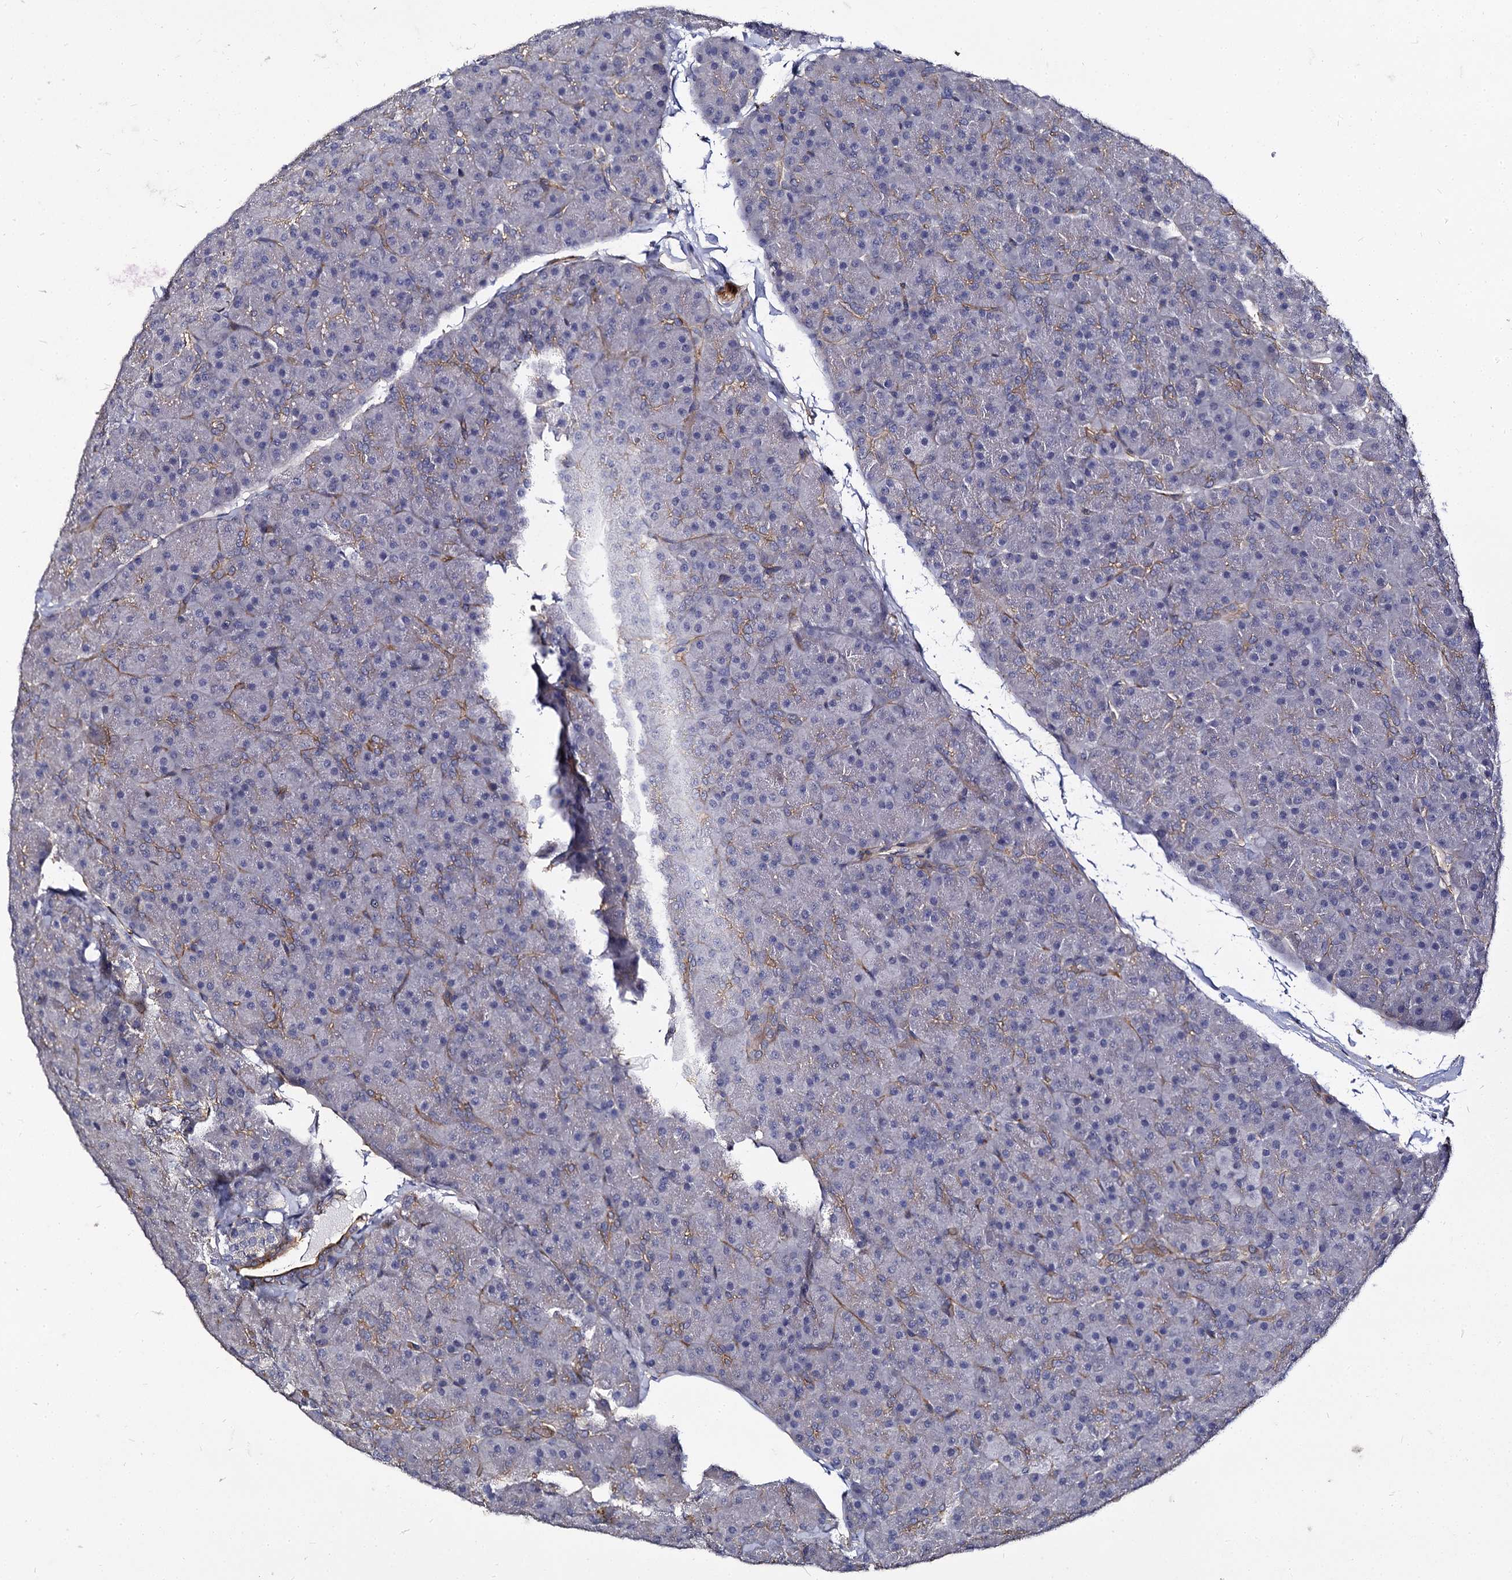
{"staining": {"intensity": "moderate", "quantity": "<25%", "location": "cytoplasmic/membranous"}, "tissue": "pancreas", "cell_type": "Exocrine glandular cells", "image_type": "normal", "snomed": [{"axis": "morphology", "description": "Normal tissue, NOS"}, {"axis": "topography", "description": "Pancreas"}], "caption": "High-magnification brightfield microscopy of normal pancreas stained with DAB (3,3'-diaminobenzidine) (brown) and counterstained with hematoxylin (blue). exocrine glandular cells exhibit moderate cytoplasmic/membranous staining is appreciated in about<25% of cells.", "gene": "CBFB", "patient": {"sex": "male", "age": 36}}